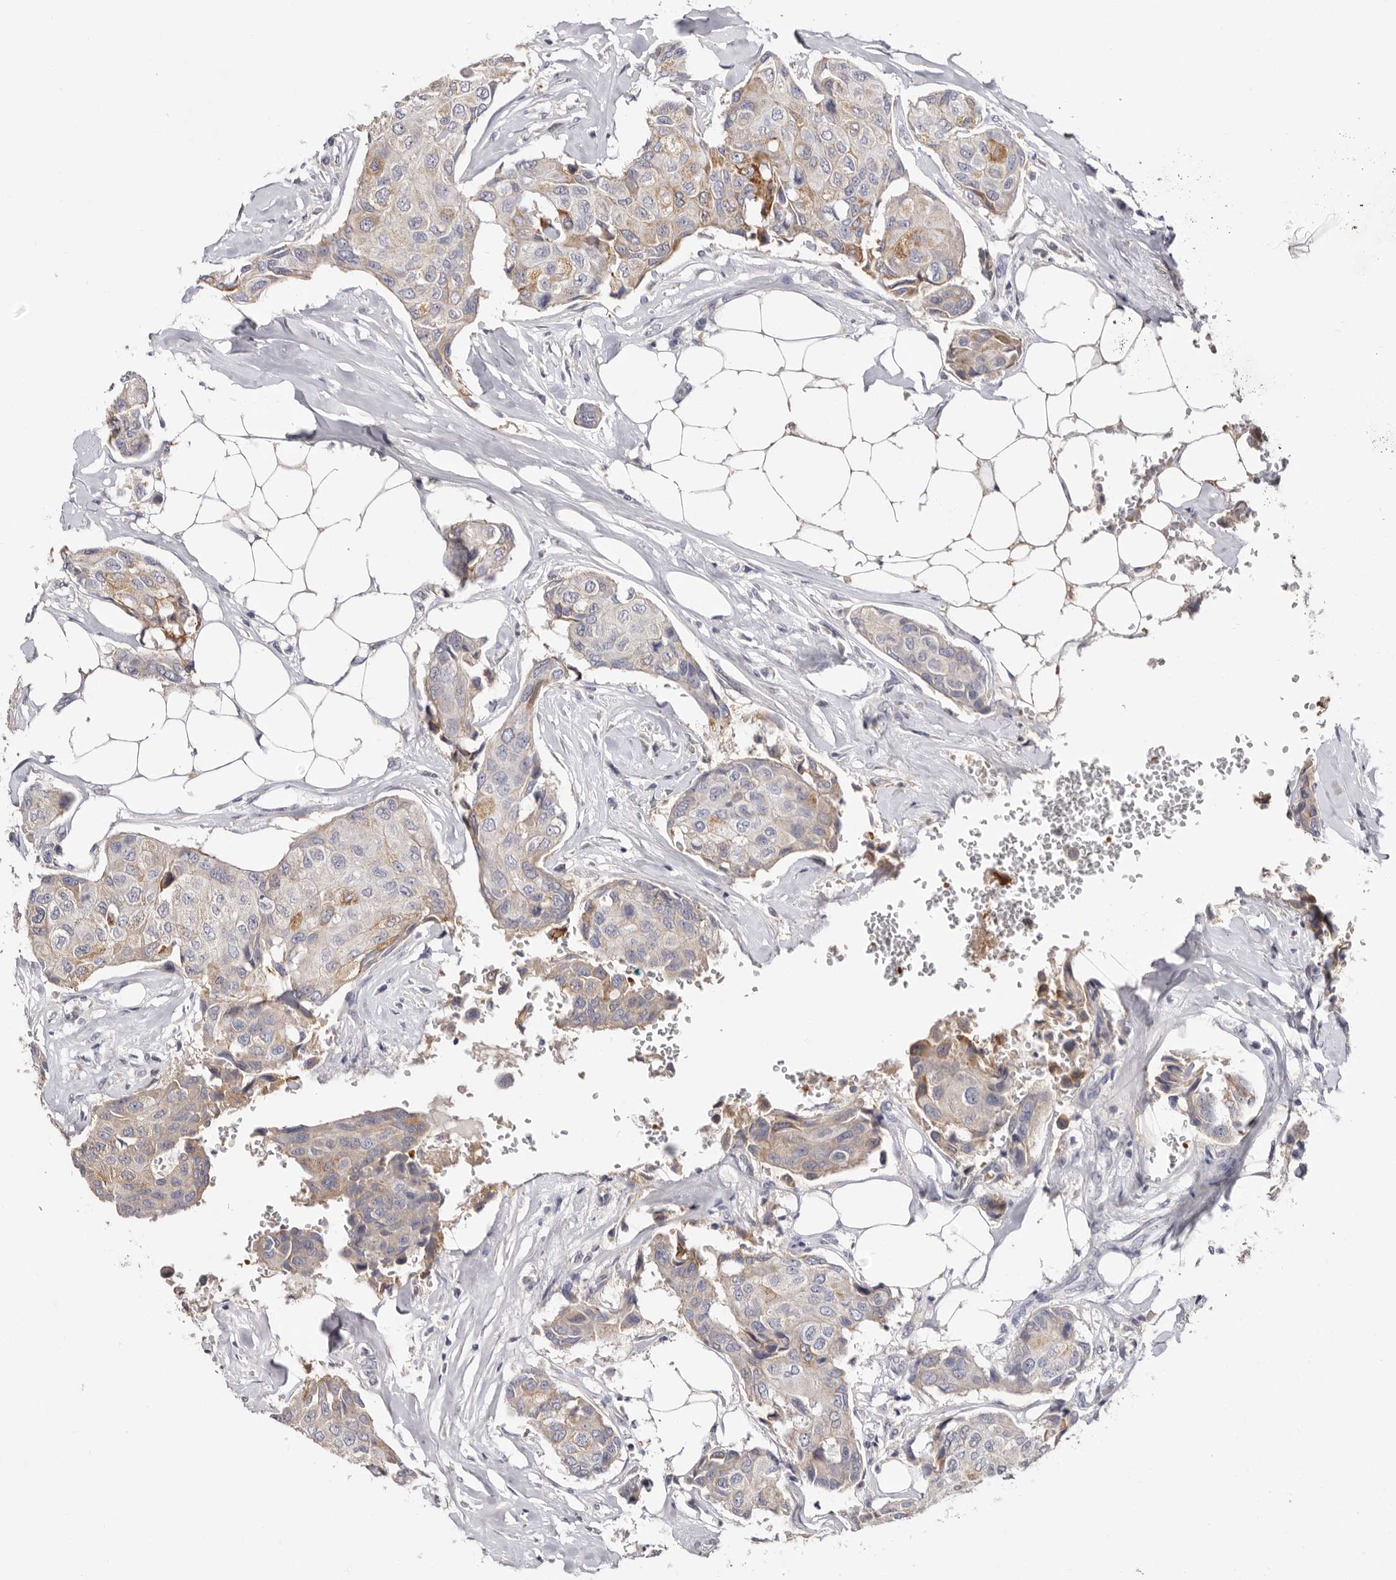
{"staining": {"intensity": "moderate", "quantity": "<25%", "location": "cytoplasmic/membranous"}, "tissue": "breast cancer", "cell_type": "Tumor cells", "image_type": "cancer", "snomed": [{"axis": "morphology", "description": "Duct carcinoma"}, {"axis": "topography", "description": "Breast"}], "caption": "Protein staining of breast invasive ductal carcinoma tissue shows moderate cytoplasmic/membranous positivity in about <25% of tumor cells.", "gene": "LMLN", "patient": {"sex": "female", "age": 80}}